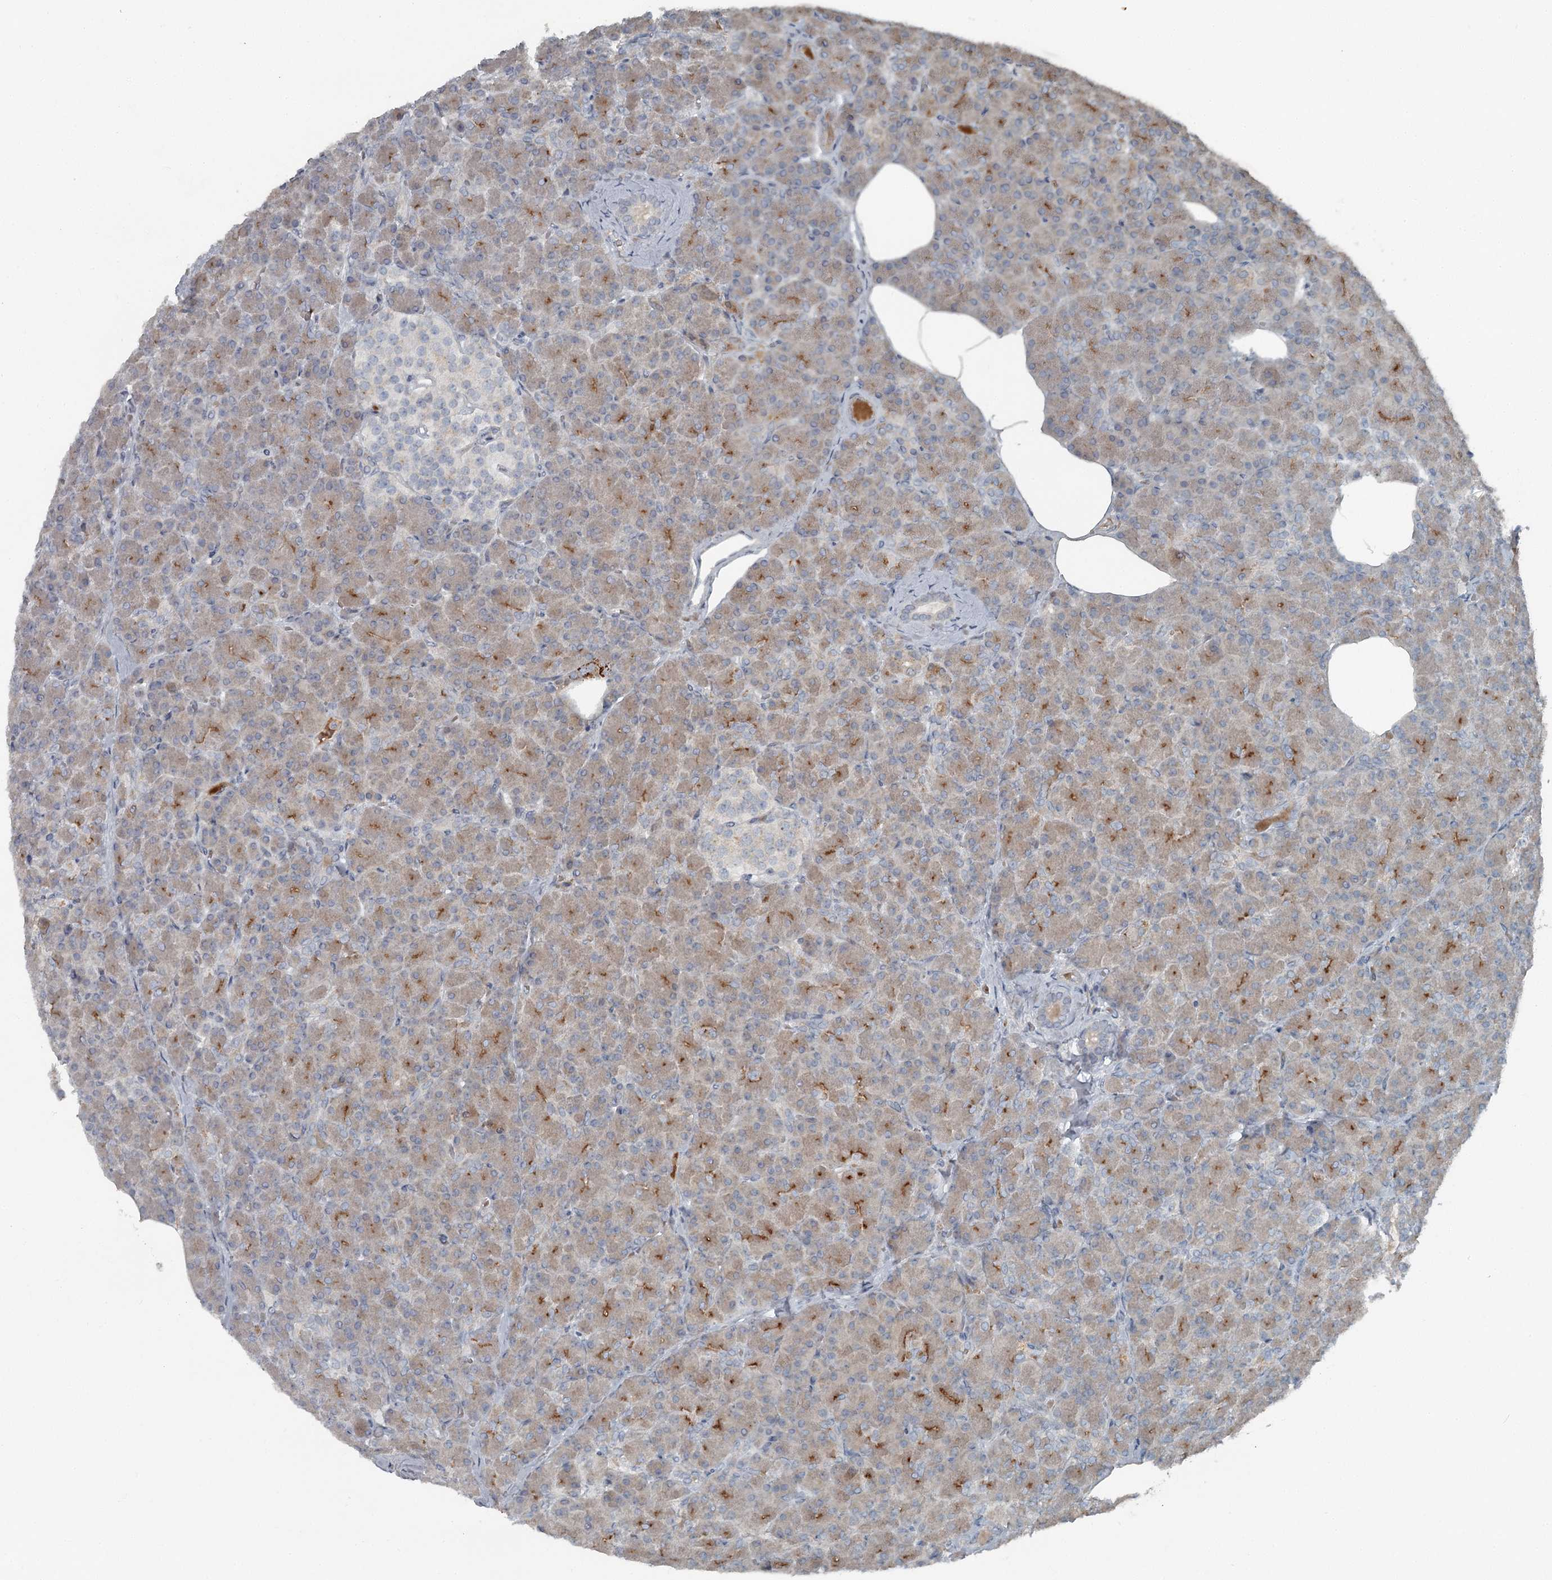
{"staining": {"intensity": "moderate", "quantity": "25%-75%", "location": "cytoplasmic/membranous"}, "tissue": "pancreas", "cell_type": "Exocrine glandular cells", "image_type": "normal", "snomed": [{"axis": "morphology", "description": "Normal tissue, NOS"}, {"axis": "topography", "description": "Pancreas"}], "caption": "Immunohistochemistry (IHC) histopathology image of unremarkable pancreas: human pancreas stained using IHC shows medium levels of moderate protein expression localized specifically in the cytoplasmic/membranous of exocrine glandular cells, appearing as a cytoplasmic/membranous brown color.", "gene": "SLC39A8", "patient": {"sex": "female", "age": 43}}